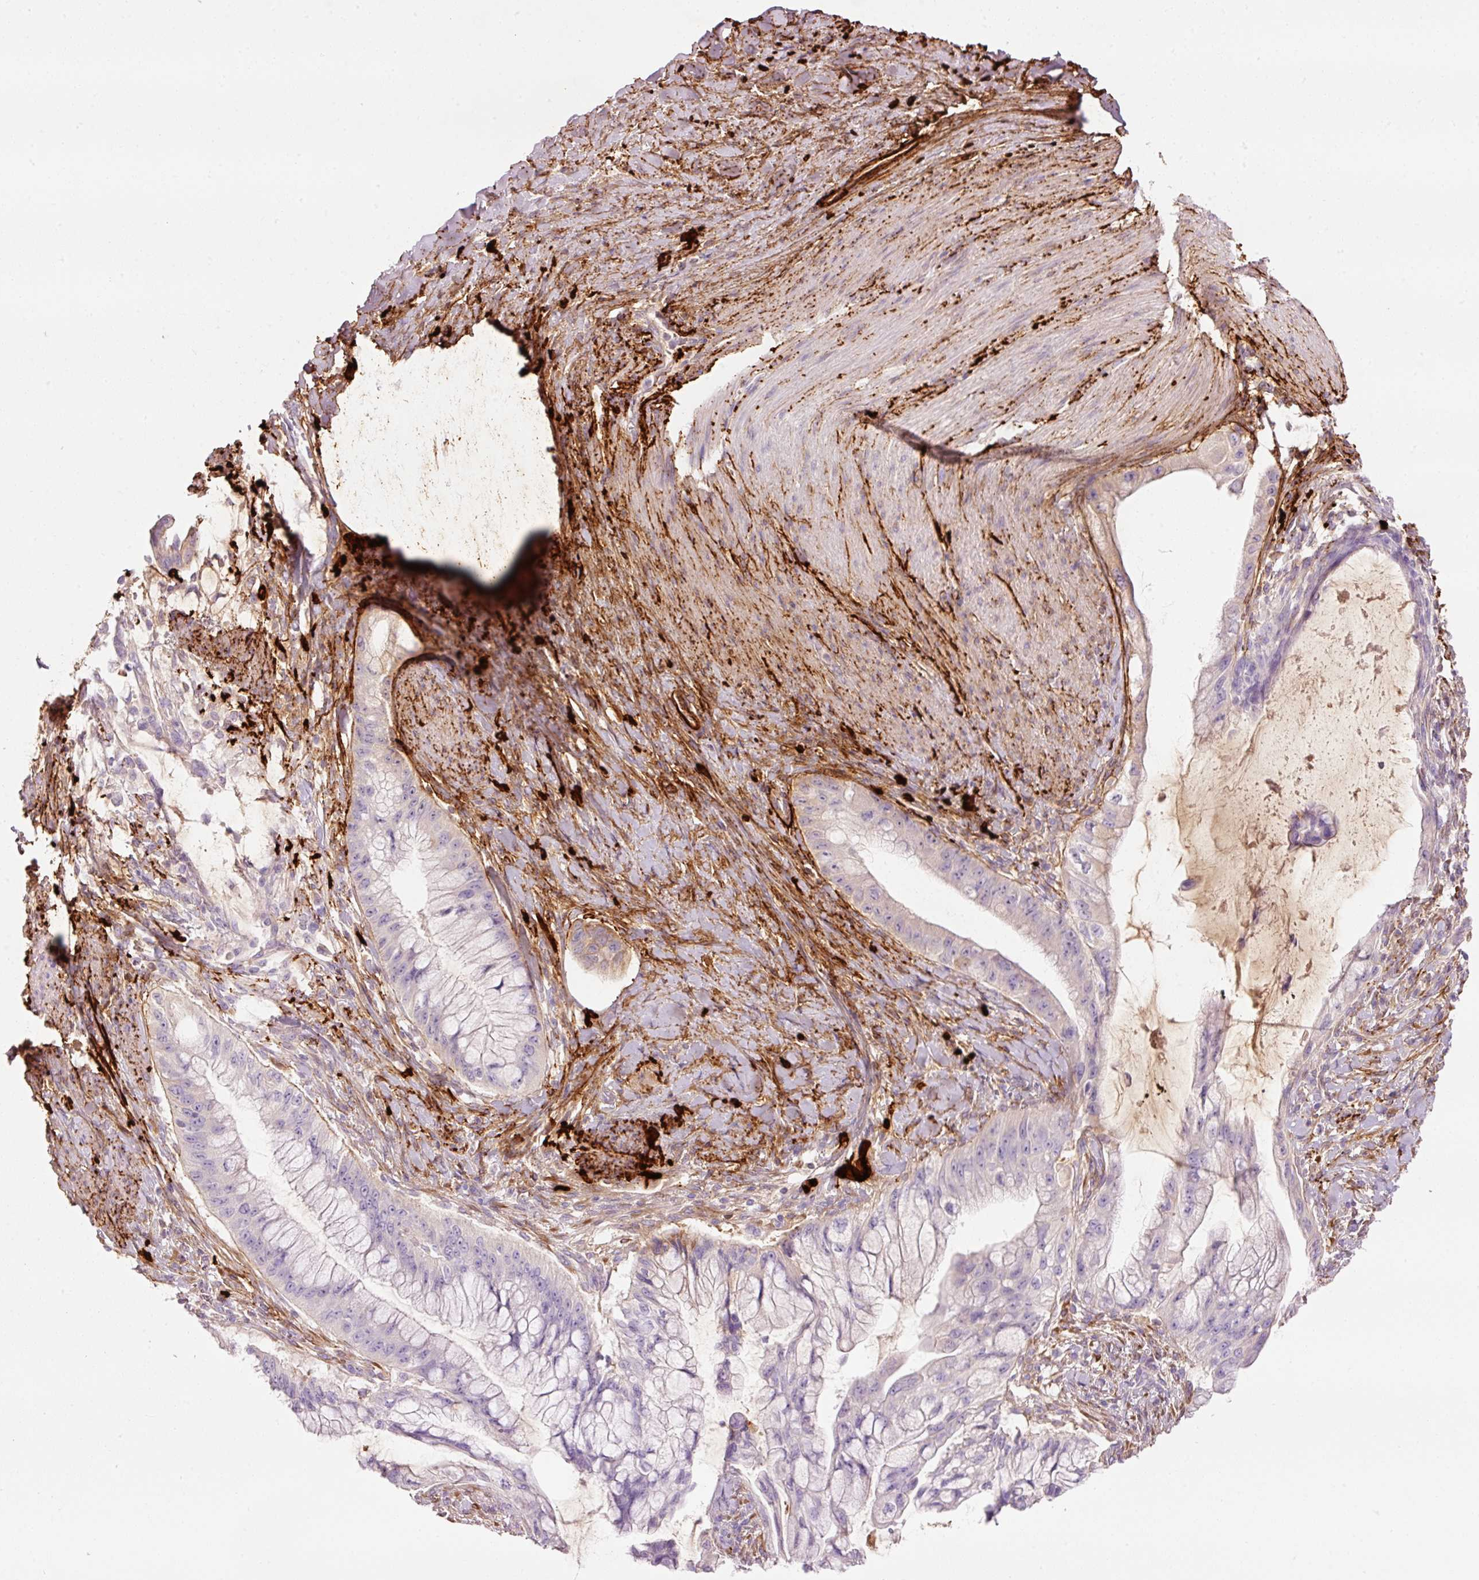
{"staining": {"intensity": "negative", "quantity": "none", "location": "none"}, "tissue": "pancreatic cancer", "cell_type": "Tumor cells", "image_type": "cancer", "snomed": [{"axis": "morphology", "description": "Adenocarcinoma, NOS"}, {"axis": "topography", "description": "Pancreas"}], "caption": "The image demonstrates no significant positivity in tumor cells of pancreatic adenocarcinoma. (Stains: DAB IHC with hematoxylin counter stain, Microscopy: brightfield microscopy at high magnification).", "gene": "MFAP4", "patient": {"sex": "male", "age": 48}}